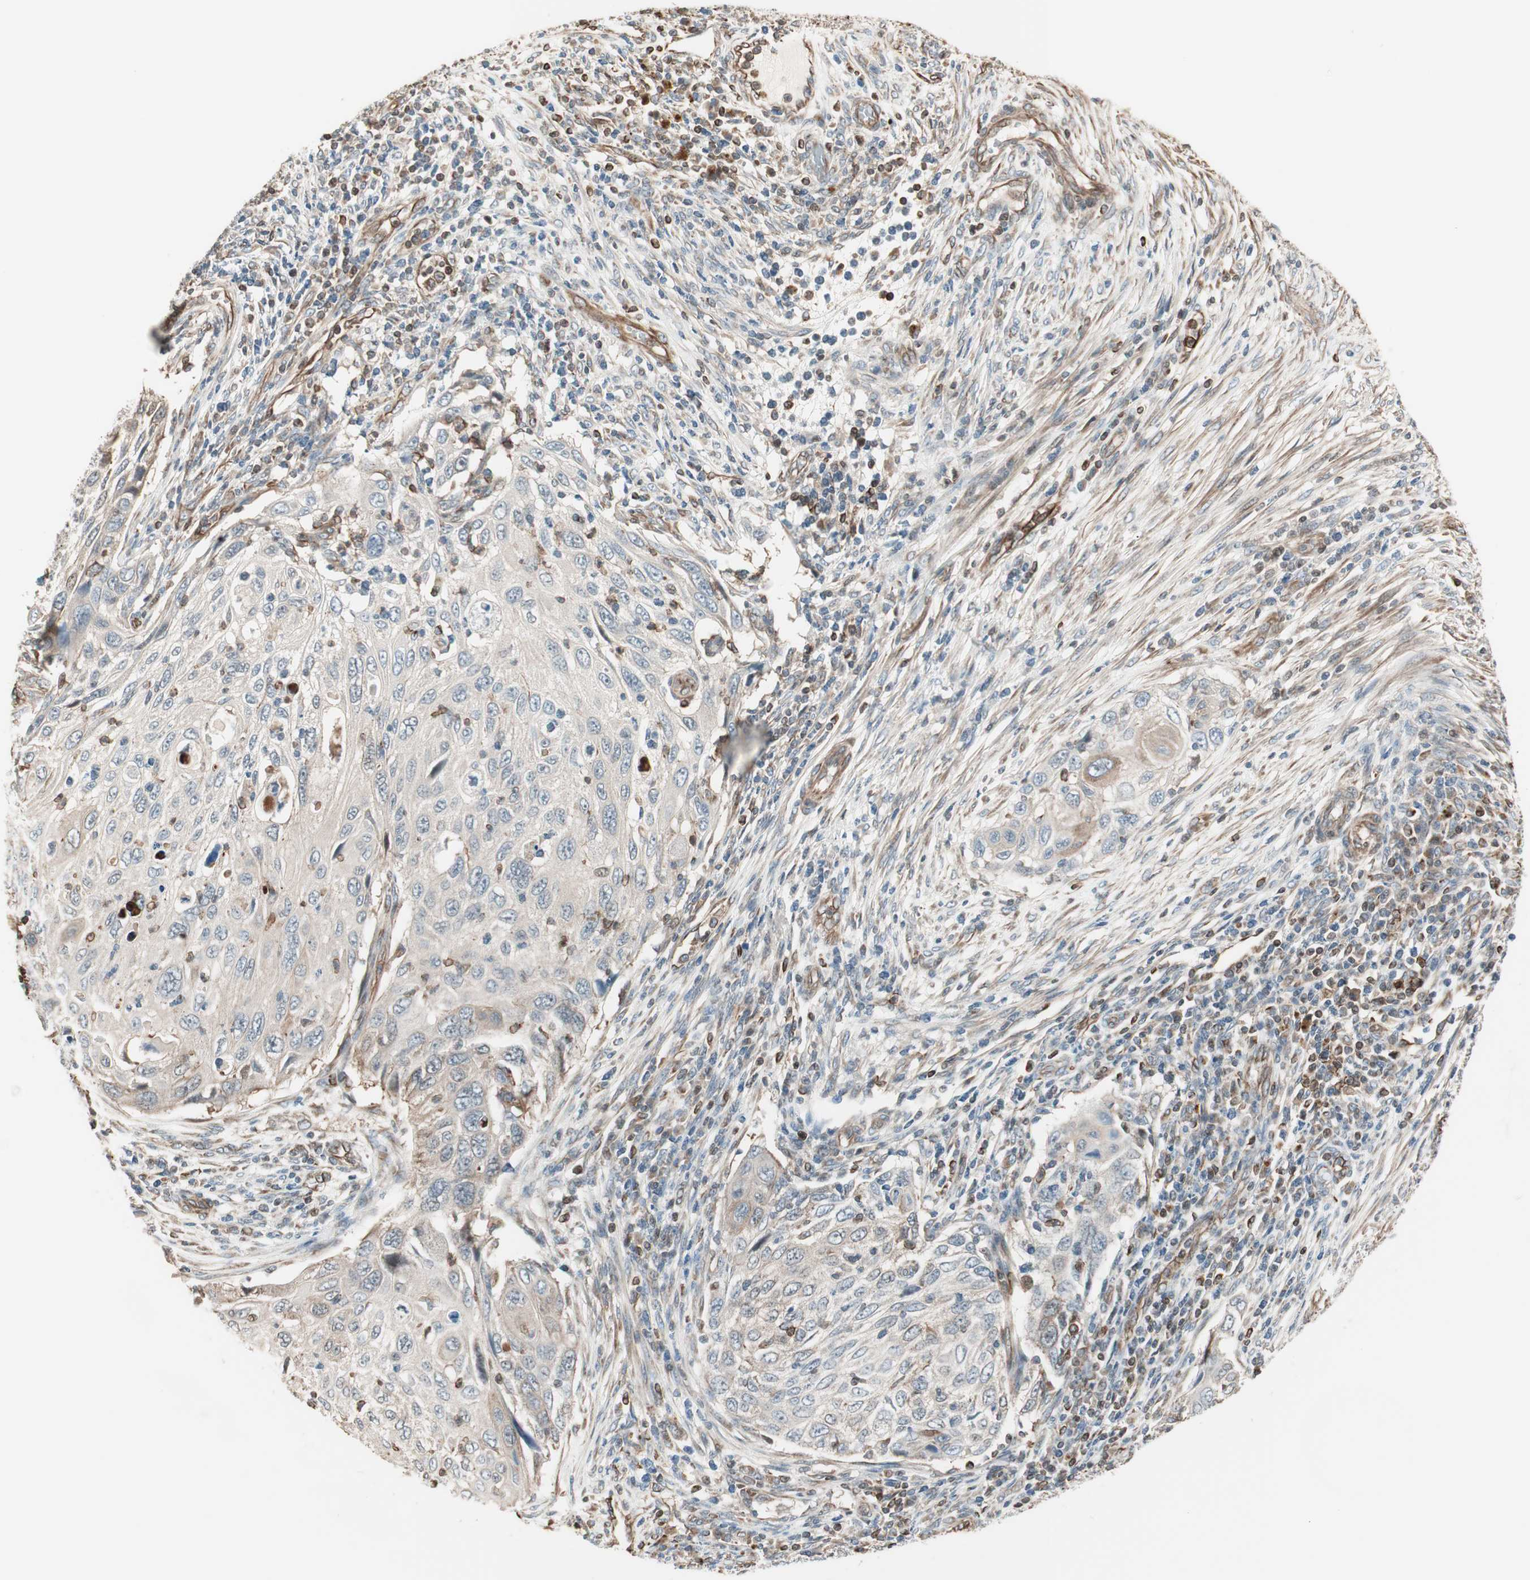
{"staining": {"intensity": "weak", "quantity": "25%-75%", "location": "cytoplasmic/membranous"}, "tissue": "cervical cancer", "cell_type": "Tumor cells", "image_type": "cancer", "snomed": [{"axis": "morphology", "description": "Squamous cell carcinoma, NOS"}, {"axis": "topography", "description": "Cervix"}], "caption": "A brown stain labels weak cytoplasmic/membranous staining of a protein in human cervical cancer tumor cells.", "gene": "MAD2L2", "patient": {"sex": "female", "age": 70}}